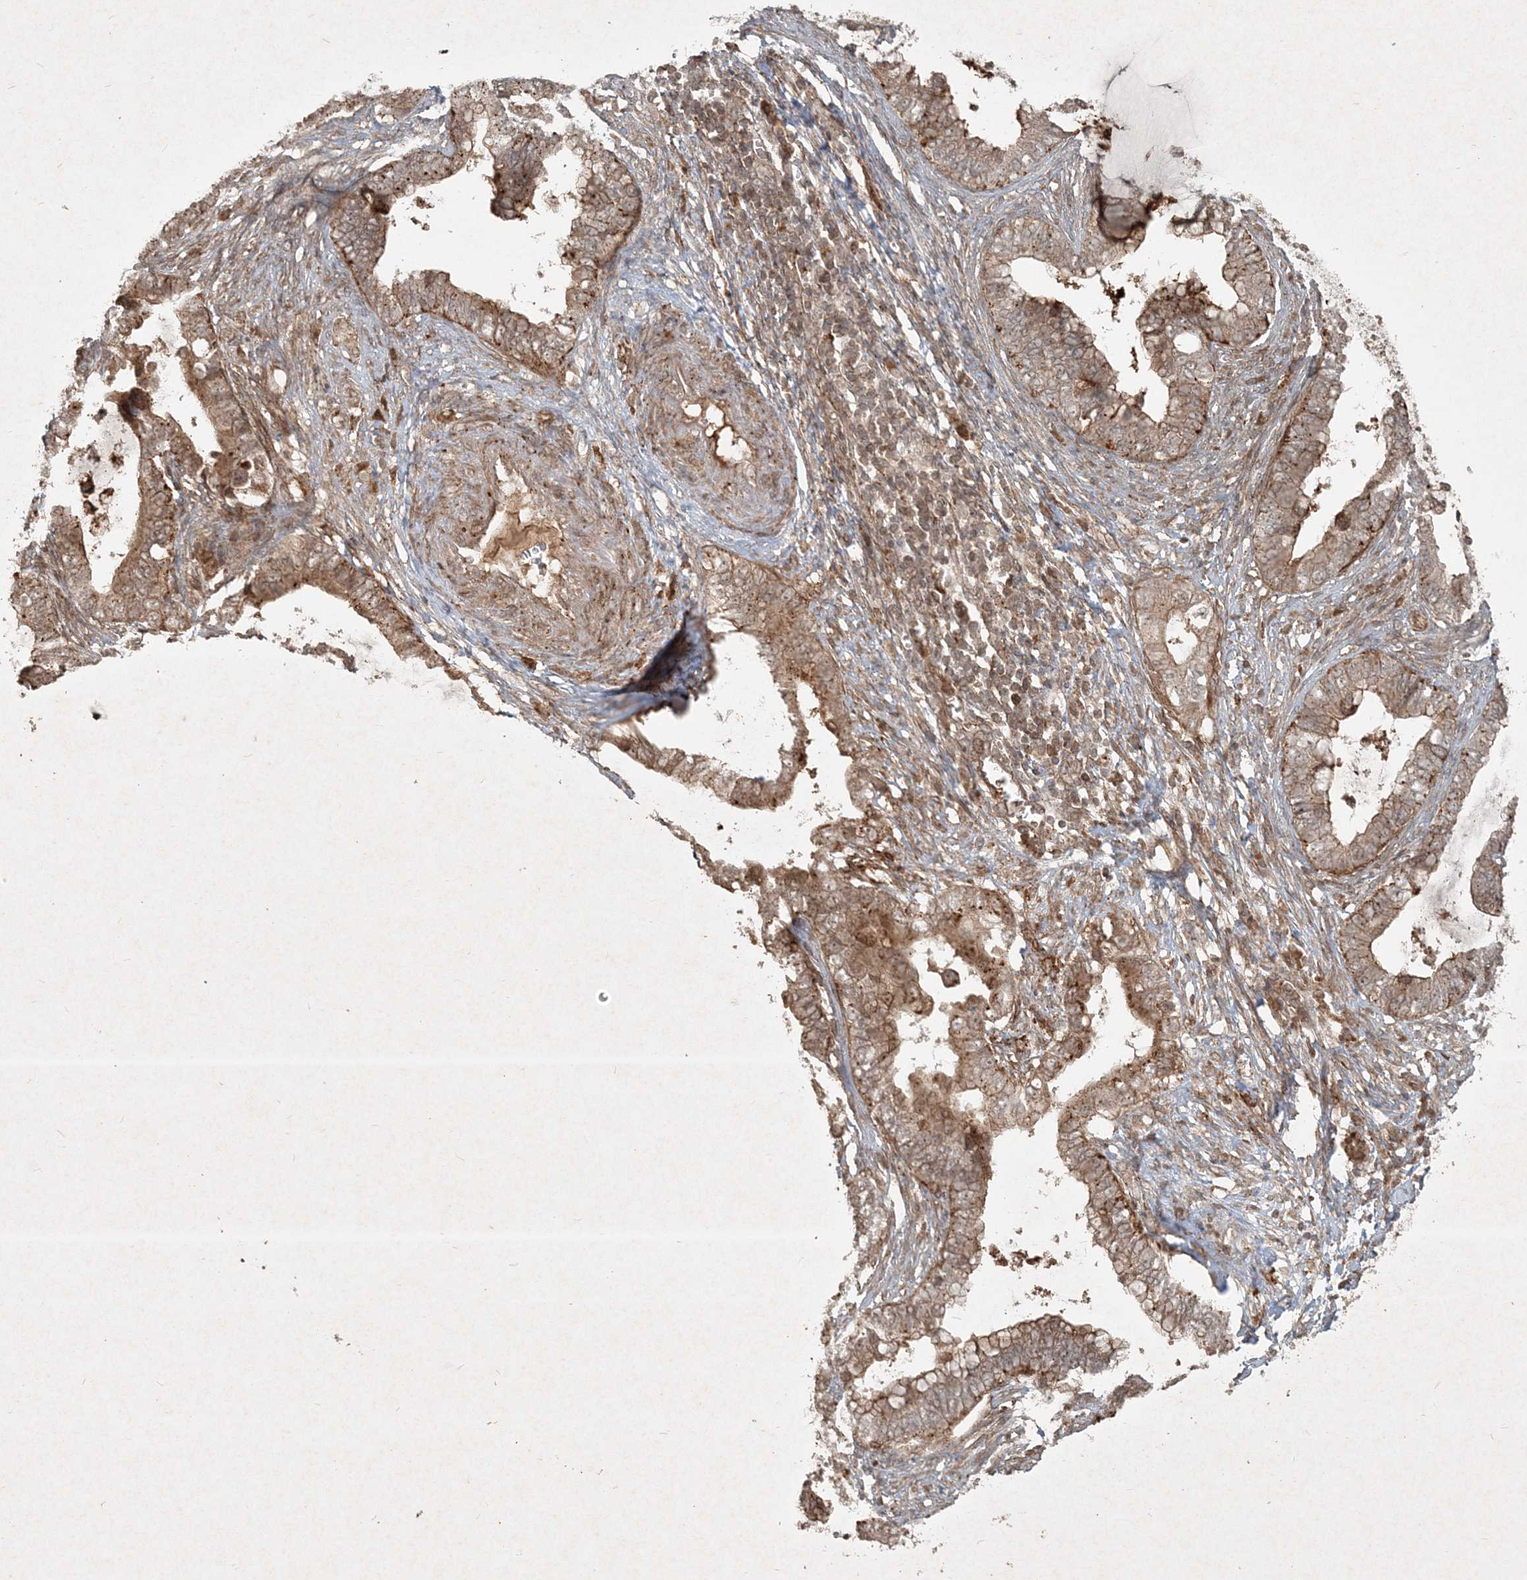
{"staining": {"intensity": "moderate", "quantity": ">75%", "location": "cytoplasmic/membranous"}, "tissue": "cervical cancer", "cell_type": "Tumor cells", "image_type": "cancer", "snomed": [{"axis": "morphology", "description": "Adenocarcinoma, NOS"}, {"axis": "topography", "description": "Cervix"}], "caption": "Tumor cells exhibit medium levels of moderate cytoplasmic/membranous staining in about >75% of cells in human adenocarcinoma (cervical).", "gene": "NARS1", "patient": {"sex": "female", "age": 44}}